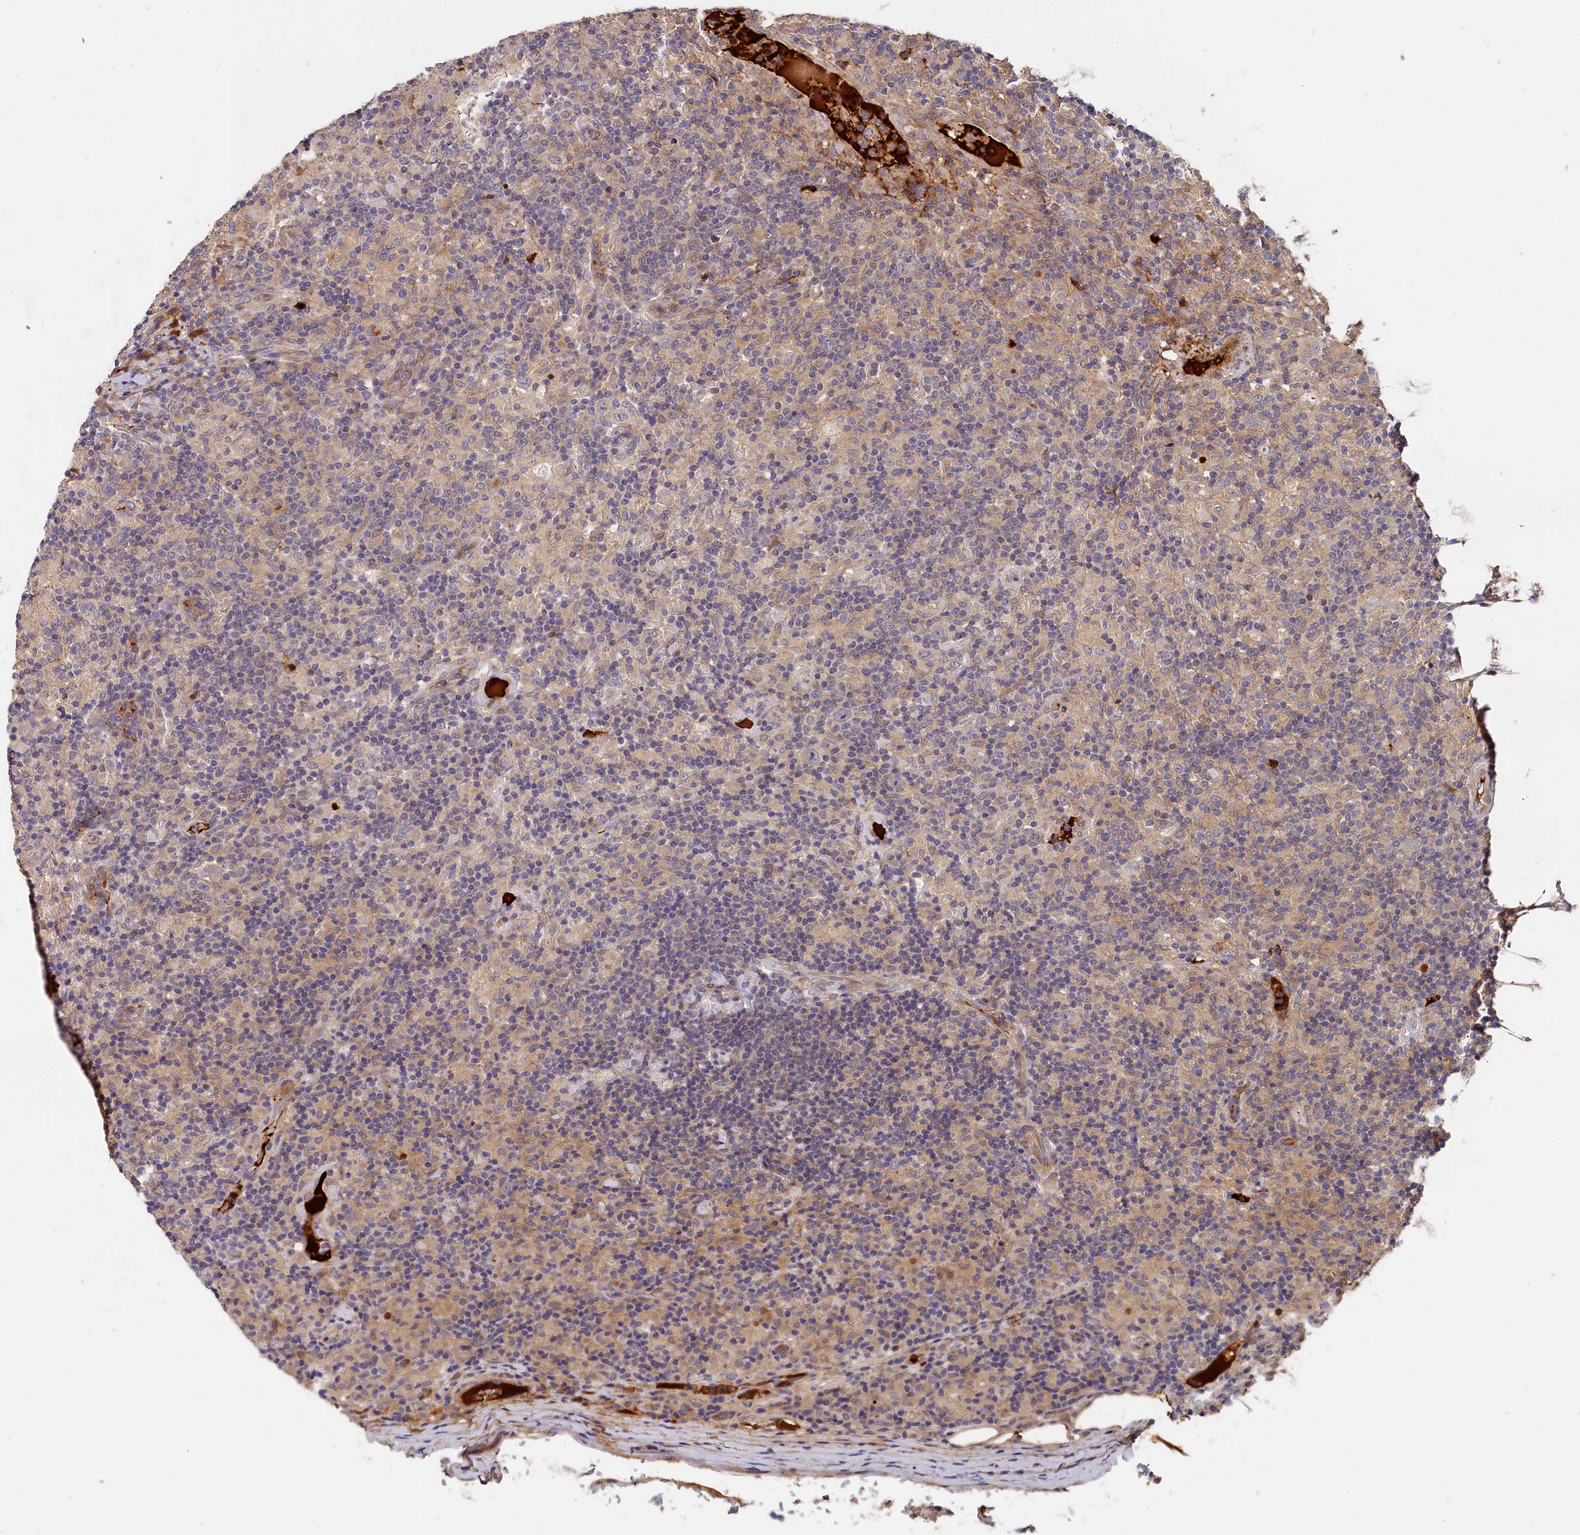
{"staining": {"intensity": "negative", "quantity": "none", "location": "none"}, "tissue": "lymphoma", "cell_type": "Tumor cells", "image_type": "cancer", "snomed": [{"axis": "morphology", "description": "Hodgkin's disease, NOS"}, {"axis": "topography", "description": "Lymph node"}], "caption": "The image exhibits no staining of tumor cells in Hodgkin's disease.", "gene": "ITIH1", "patient": {"sex": "male", "age": 70}}